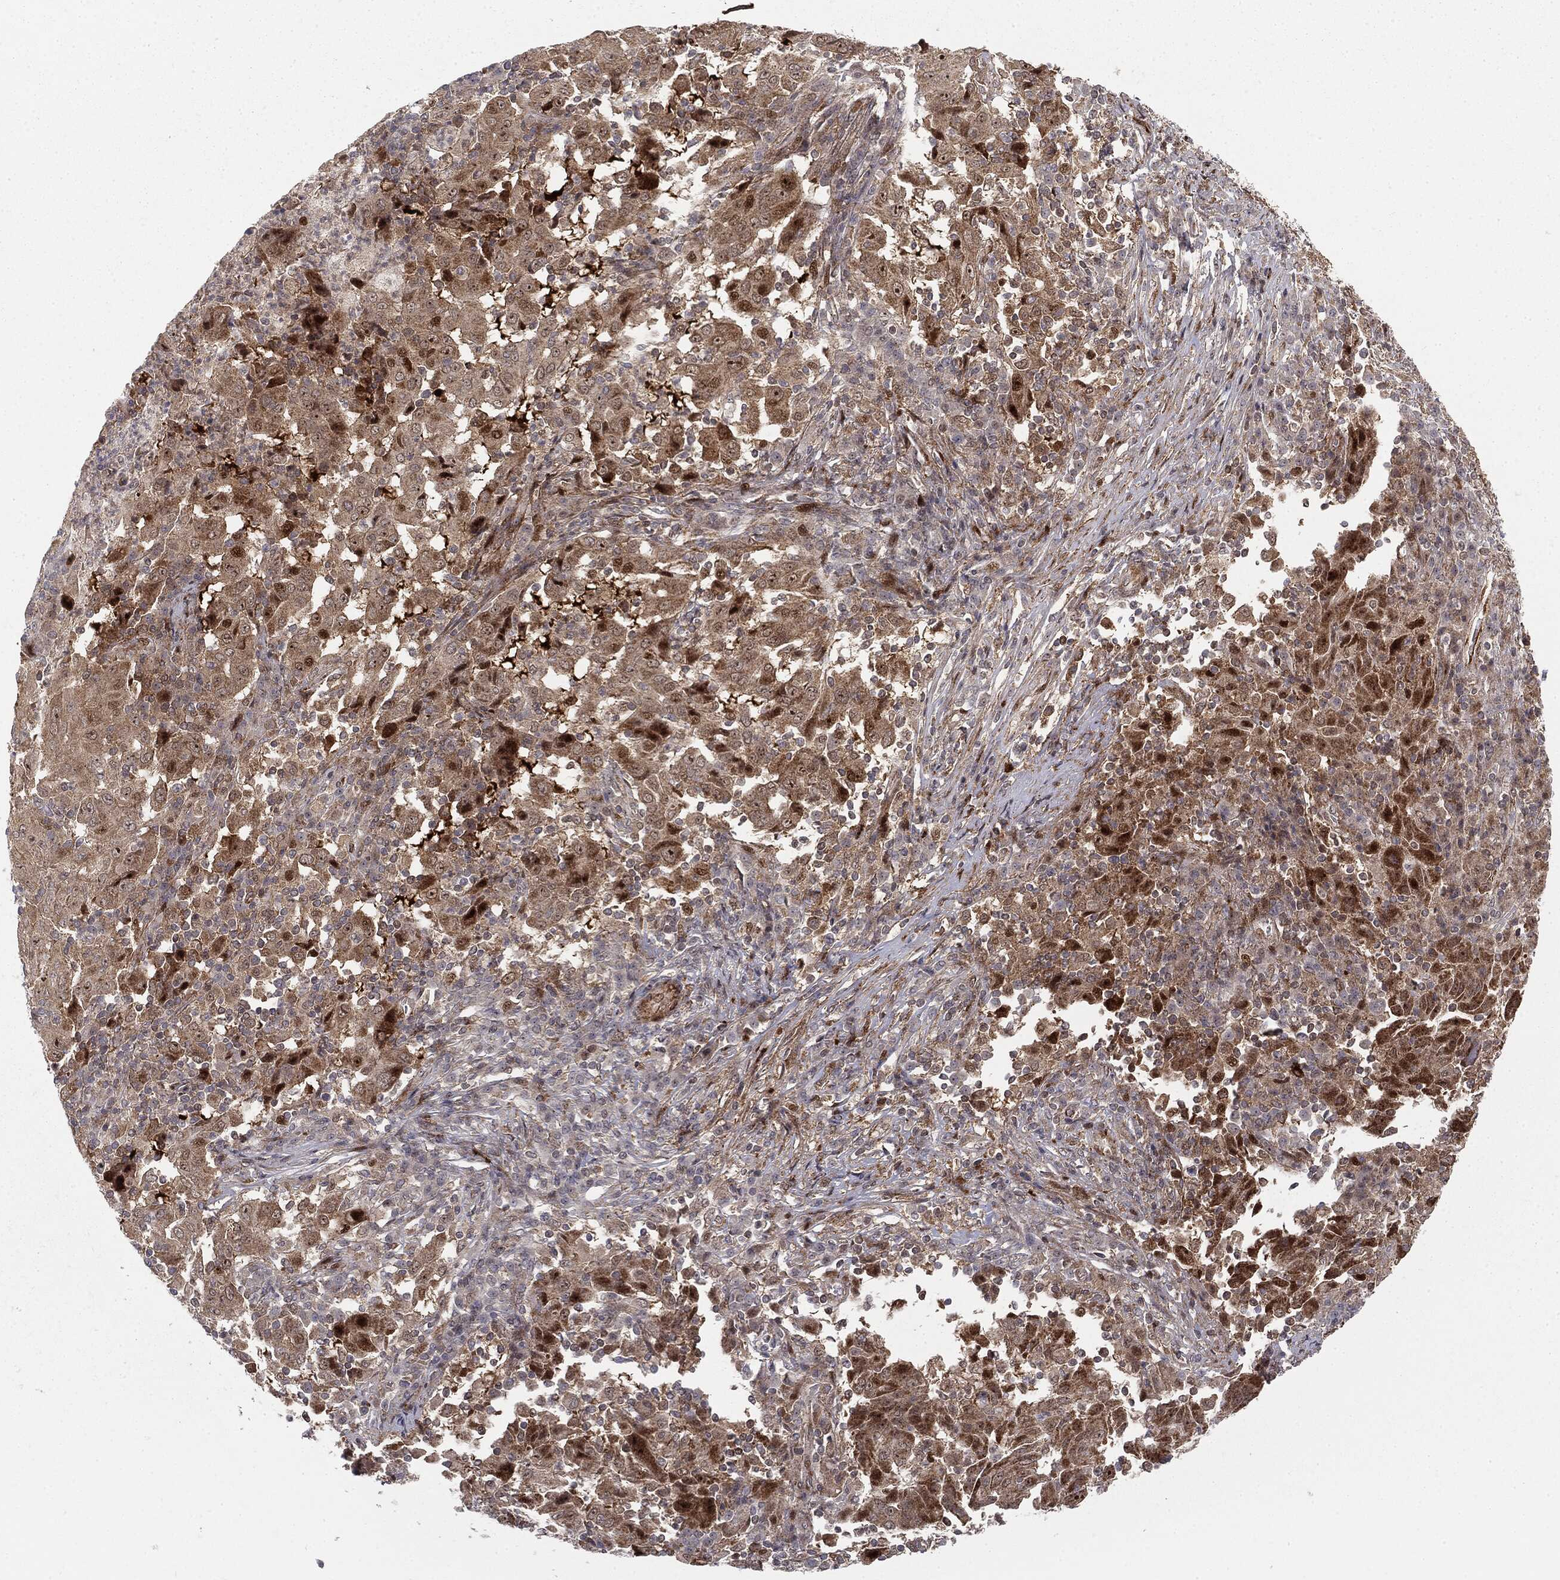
{"staining": {"intensity": "moderate", "quantity": "25%-75%", "location": "cytoplasmic/membranous,nuclear"}, "tissue": "pancreatic cancer", "cell_type": "Tumor cells", "image_type": "cancer", "snomed": [{"axis": "morphology", "description": "Adenocarcinoma, NOS"}, {"axis": "topography", "description": "Pancreas"}], "caption": "Immunohistochemistry (IHC) image of human pancreatic cancer (adenocarcinoma) stained for a protein (brown), which shows medium levels of moderate cytoplasmic/membranous and nuclear positivity in approximately 25%-75% of tumor cells.", "gene": "PTEN", "patient": {"sex": "male", "age": 63}}